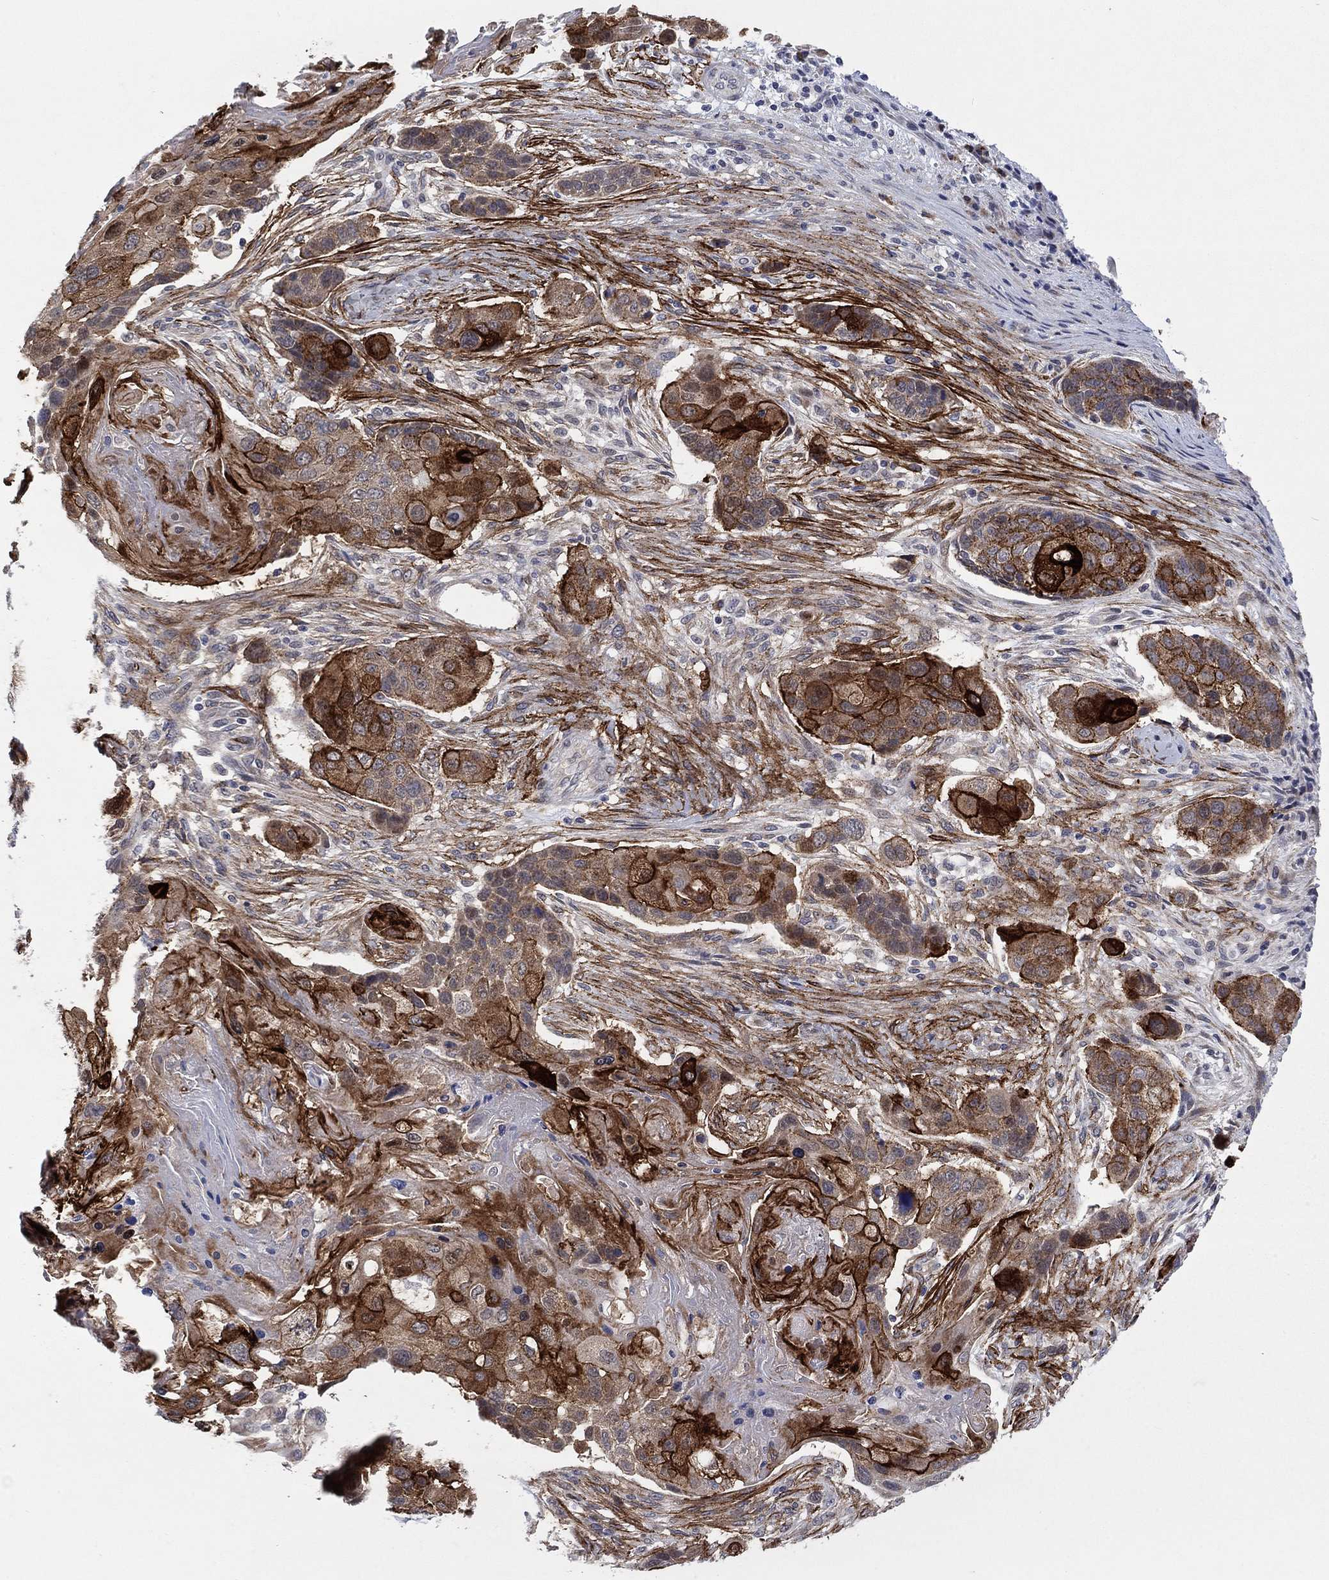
{"staining": {"intensity": "strong", "quantity": "25%-75%", "location": "cytoplasmic/membranous"}, "tissue": "lung cancer", "cell_type": "Tumor cells", "image_type": "cancer", "snomed": [{"axis": "morphology", "description": "Normal tissue, NOS"}, {"axis": "morphology", "description": "Squamous cell carcinoma, NOS"}, {"axis": "topography", "description": "Bronchus"}, {"axis": "topography", "description": "Lung"}], "caption": "Tumor cells exhibit strong cytoplasmic/membranous expression in approximately 25%-75% of cells in lung cancer (squamous cell carcinoma).", "gene": "SDC1", "patient": {"sex": "male", "age": 69}}